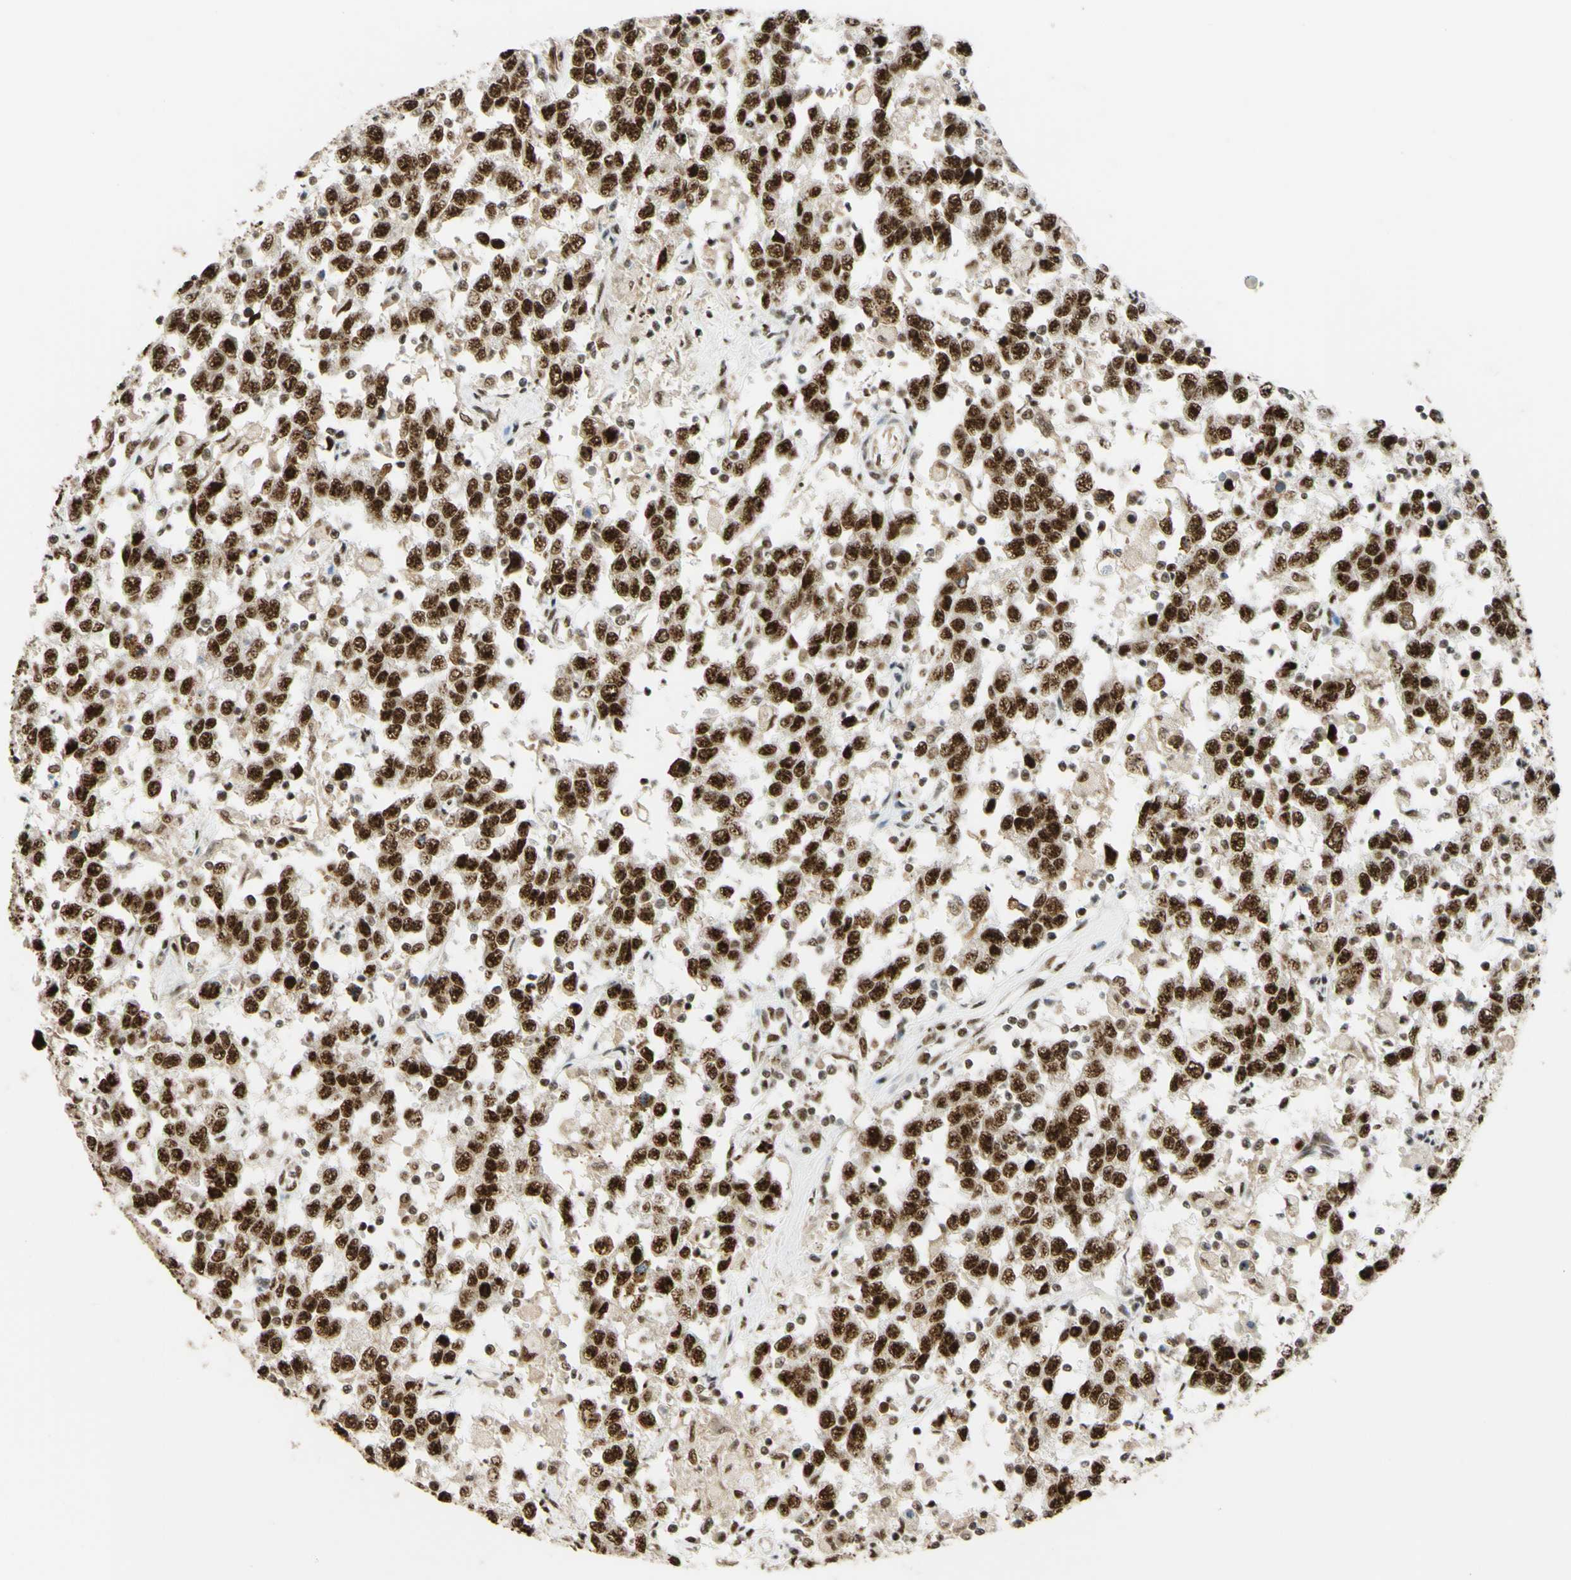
{"staining": {"intensity": "strong", "quantity": ">75%", "location": "nuclear"}, "tissue": "testis cancer", "cell_type": "Tumor cells", "image_type": "cancer", "snomed": [{"axis": "morphology", "description": "Seminoma, NOS"}, {"axis": "topography", "description": "Testis"}], "caption": "Testis cancer (seminoma) stained with a protein marker exhibits strong staining in tumor cells.", "gene": "SAP18", "patient": {"sex": "male", "age": 41}}